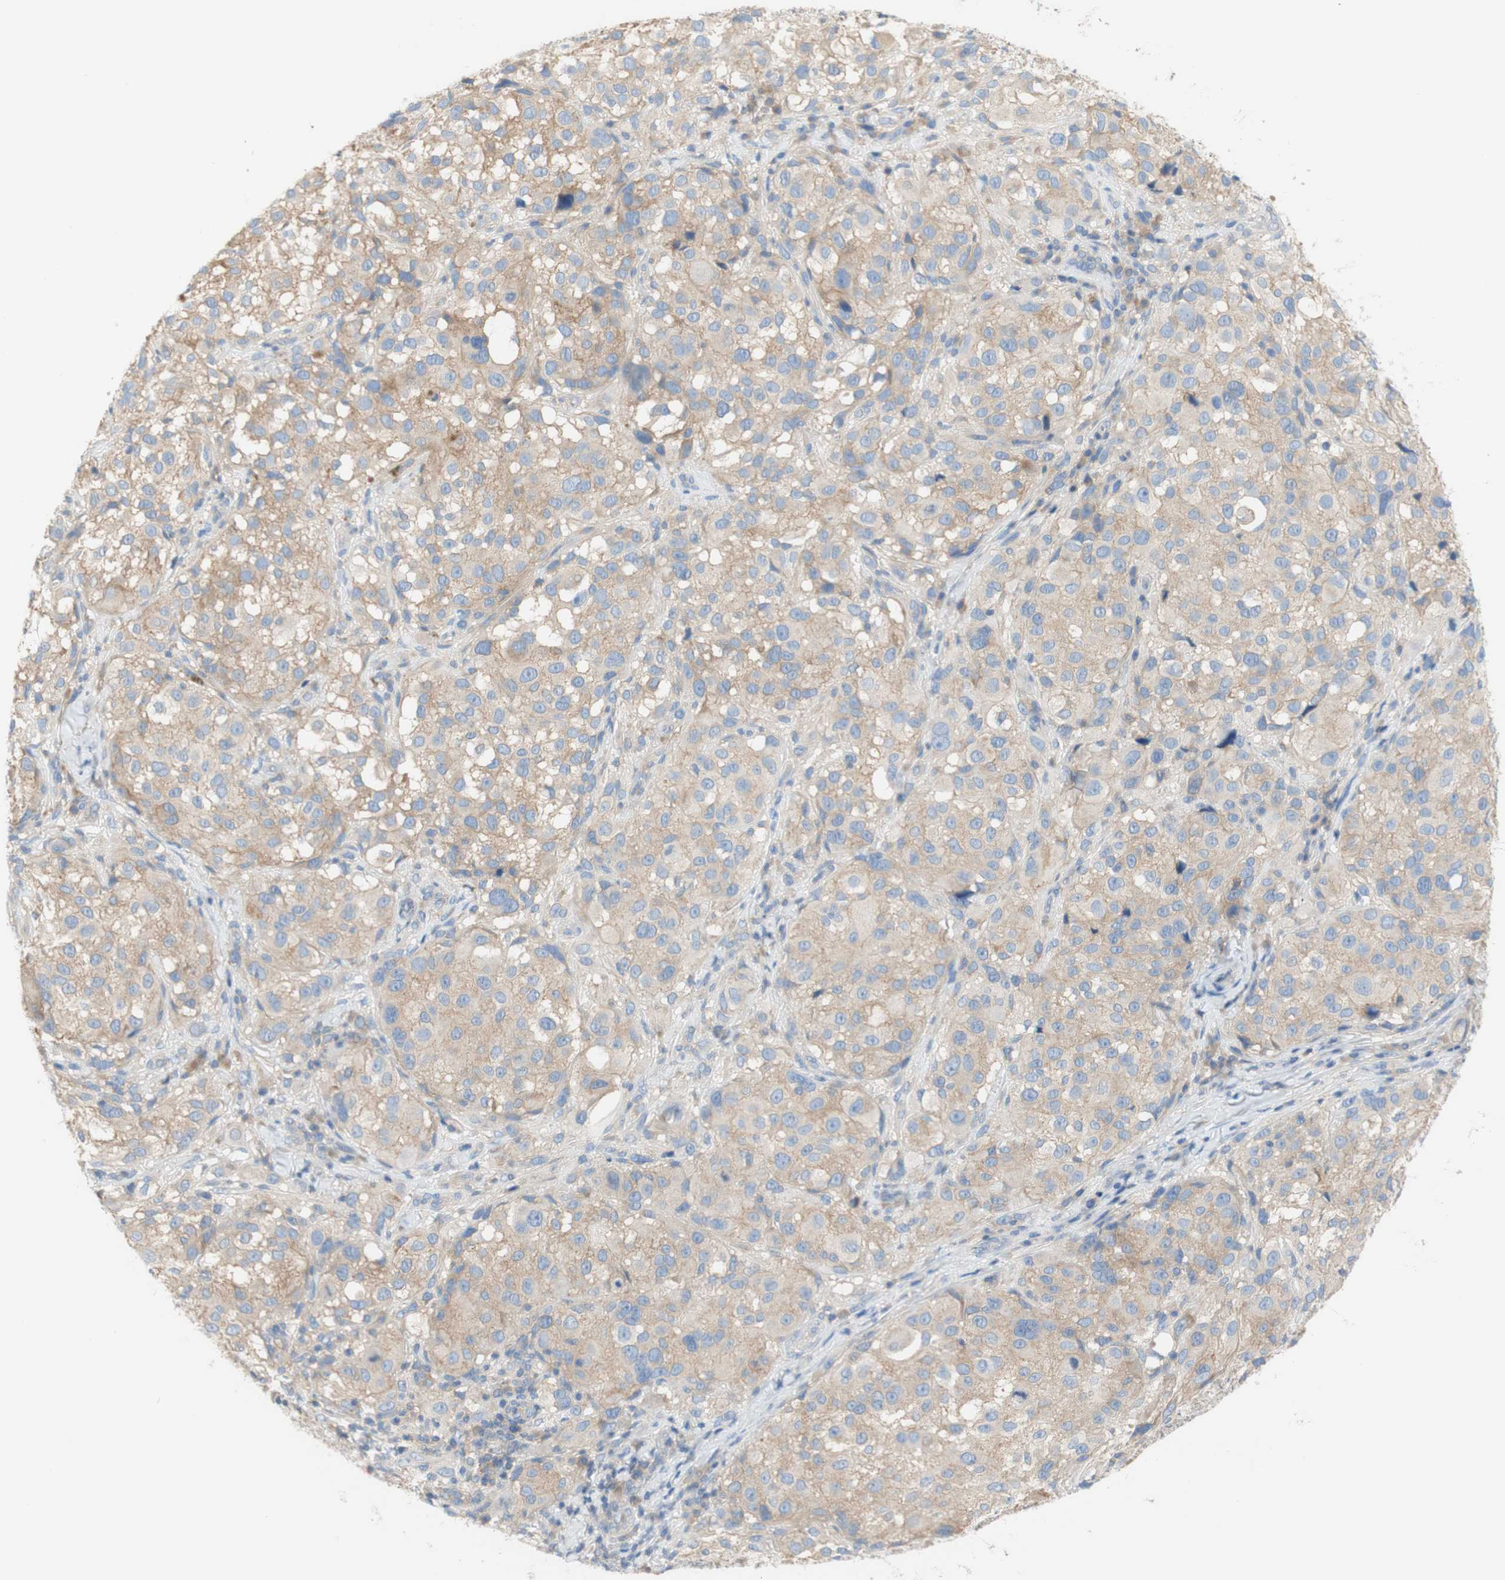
{"staining": {"intensity": "weak", "quantity": ">75%", "location": "cytoplasmic/membranous"}, "tissue": "melanoma", "cell_type": "Tumor cells", "image_type": "cancer", "snomed": [{"axis": "morphology", "description": "Necrosis, NOS"}, {"axis": "morphology", "description": "Malignant melanoma, NOS"}, {"axis": "topography", "description": "Skin"}], "caption": "Protein analysis of malignant melanoma tissue exhibits weak cytoplasmic/membranous positivity in about >75% of tumor cells.", "gene": "ATP2B1", "patient": {"sex": "female", "age": 87}}